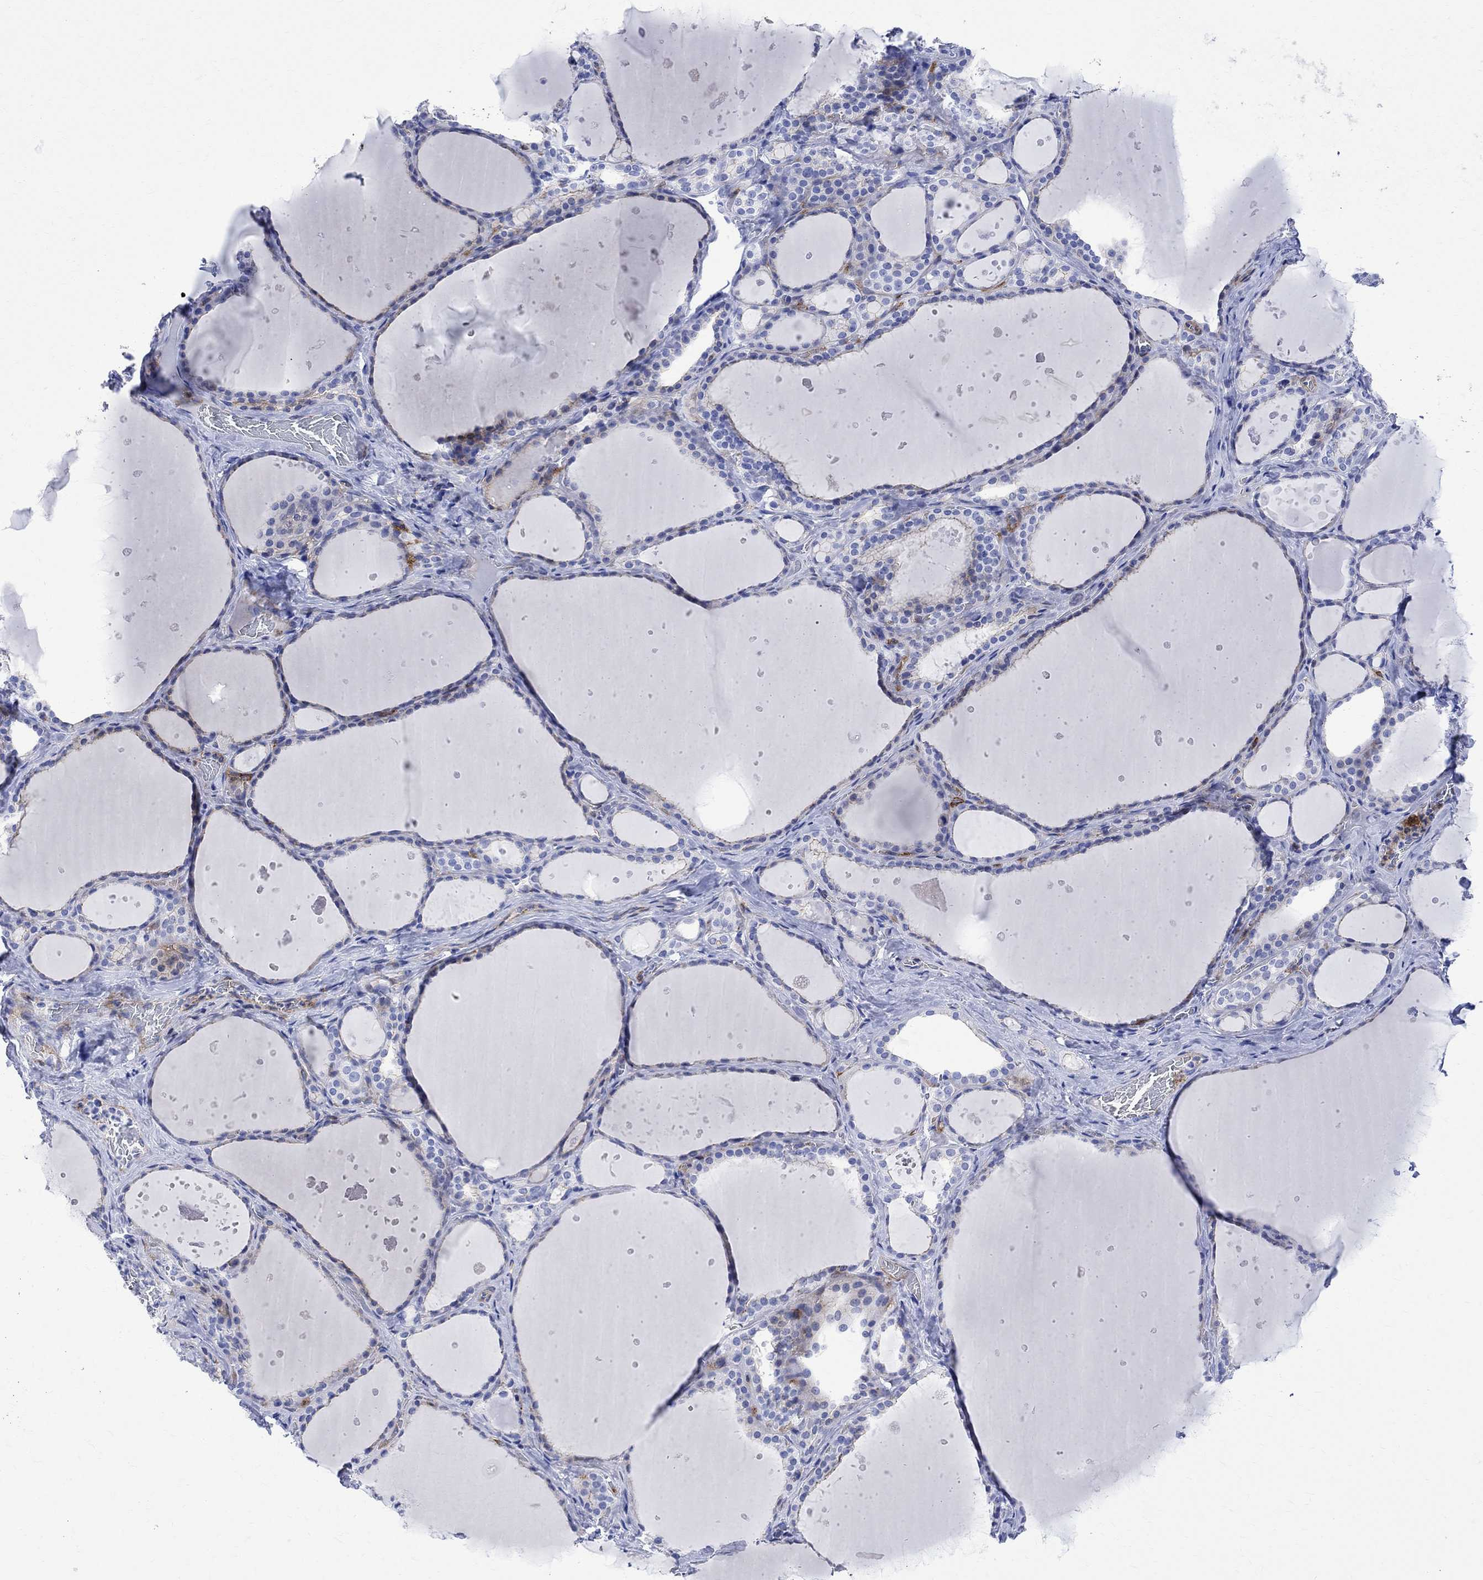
{"staining": {"intensity": "weak", "quantity": "<25%", "location": "cytoplasmic/membranous"}, "tissue": "thyroid gland", "cell_type": "Glandular cells", "image_type": "normal", "snomed": [{"axis": "morphology", "description": "Normal tissue, NOS"}, {"axis": "topography", "description": "Thyroid gland"}], "caption": "Glandular cells show no significant protein staining in benign thyroid gland. (Brightfield microscopy of DAB (3,3'-diaminobenzidine) IHC at high magnification).", "gene": "PARVB", "patient": {"sex": "male", "age": 63}}